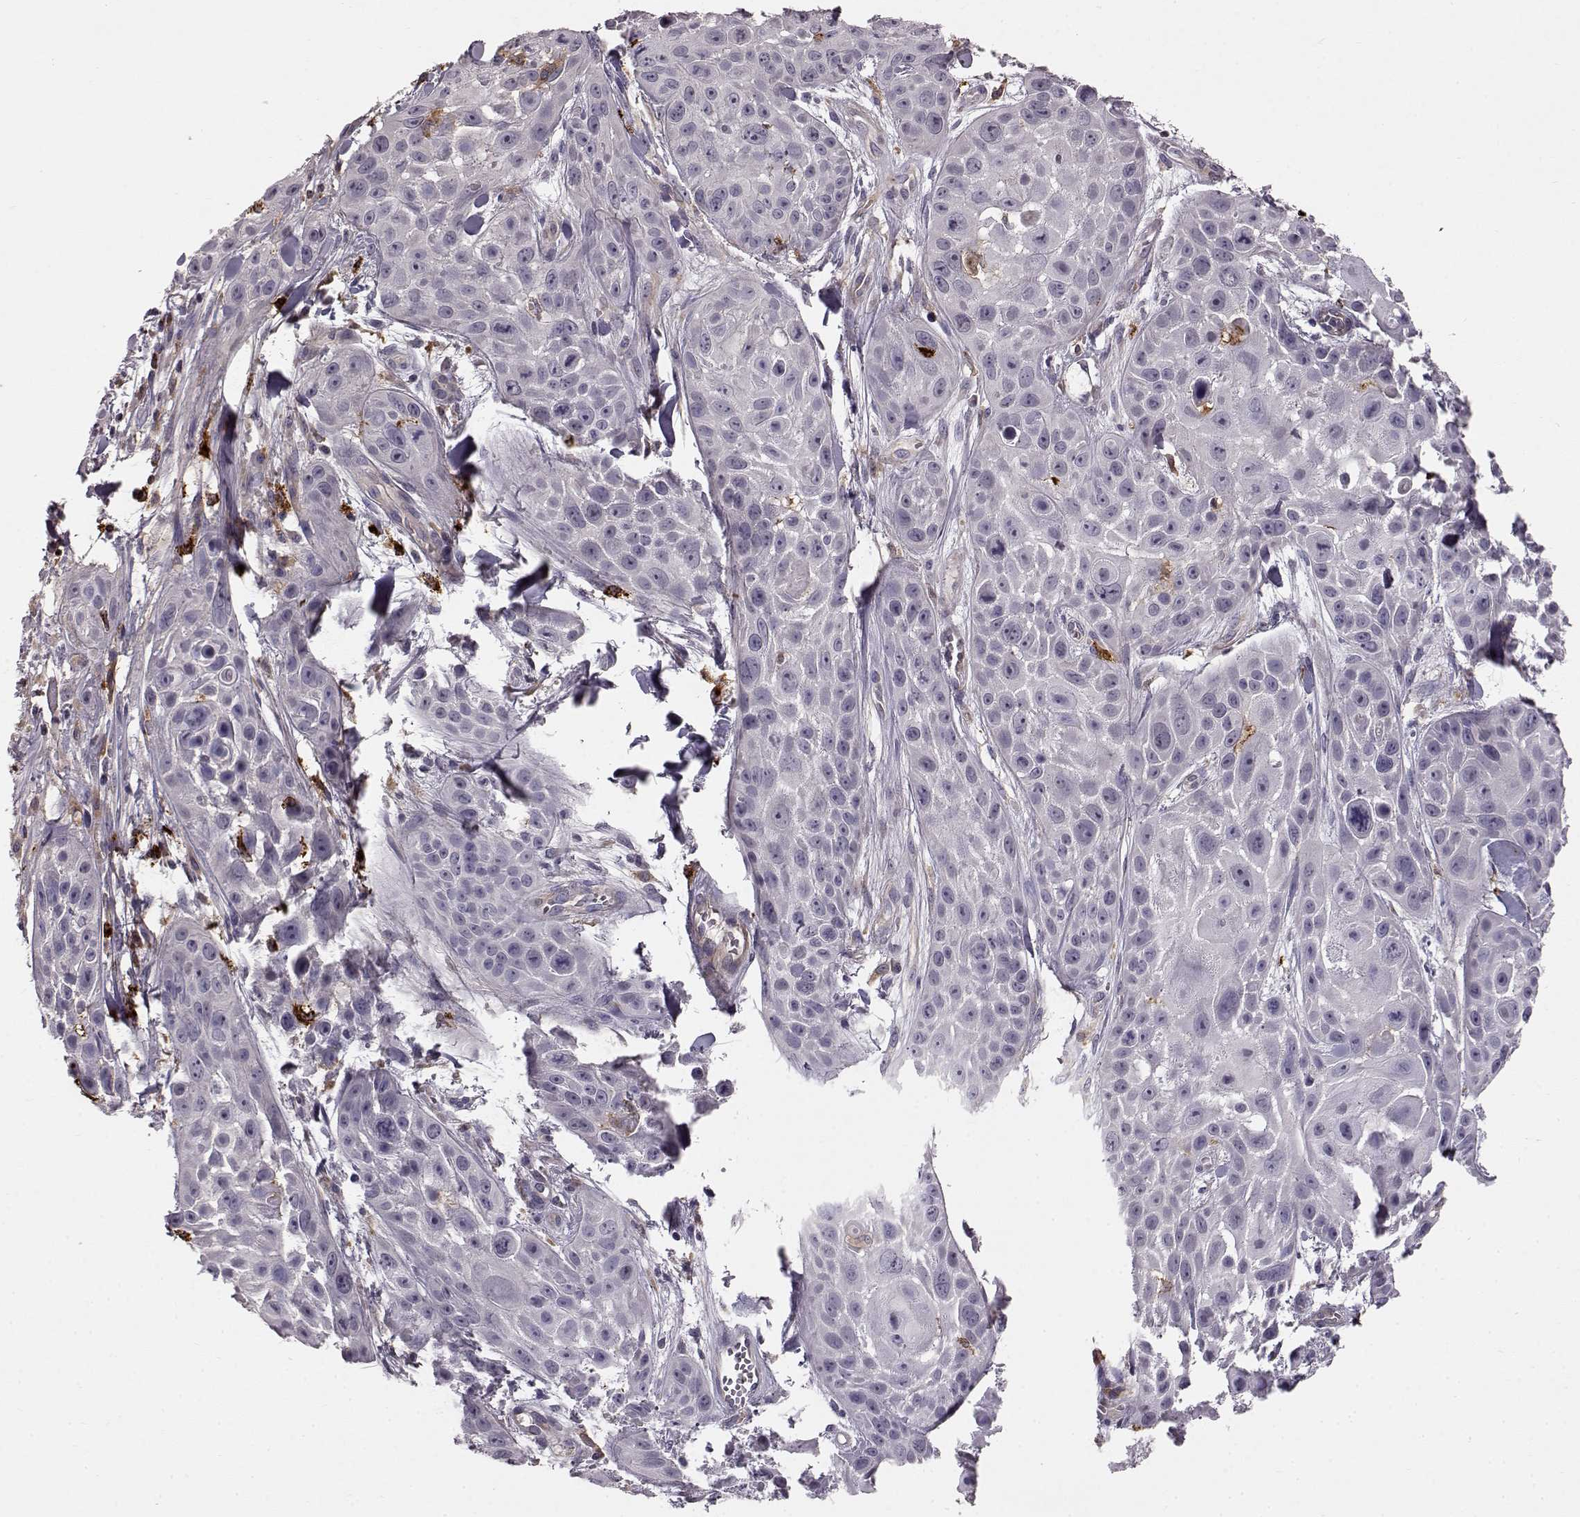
{"staining": {"intensity": "negative", "quantity": "none", "location": "none"}, "tissue": "skin cancer", "cell_type": "Tumor cells", "image_type": "cancer", "snomed": [{"axis": "morphology", "description": "Squamous cell carcinoma, NOS"}, {"axis": "topography", "description": "Skin"}, {"axis": "topography", "description": "Anal"}], "caption": "Photomicrograph shows no significant protein expression in tumor cells of skin cancer.", "gene": "CCNF", "patient": {"sex": "female", "age": 75}}